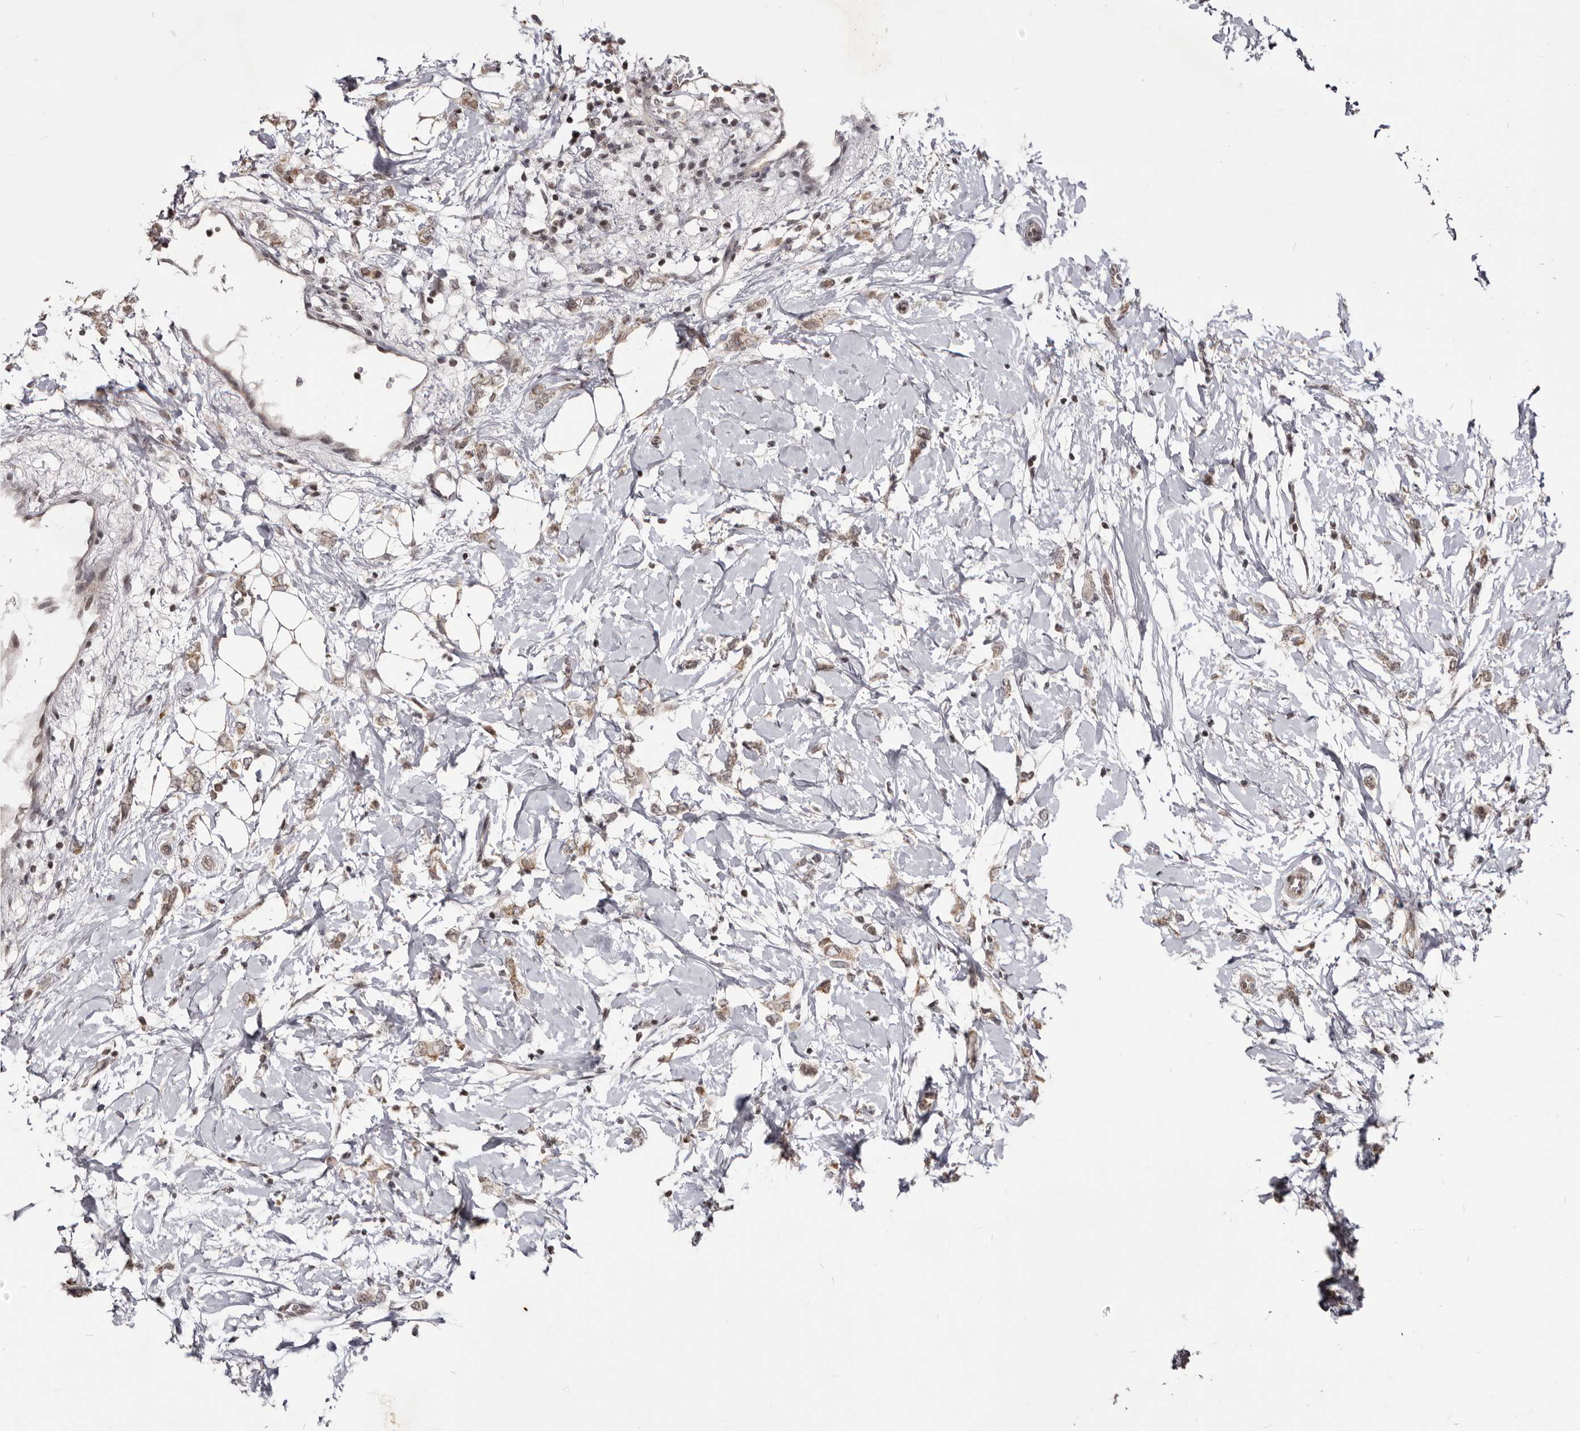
{"staining": {"intensity": "weak", "quantity": "25%-75%", "location": "cytoplasmic/membranous"}, "tissue": "breast cancer", "cell_type": "Tumor cells", "image_type": "cancer", "snomed": [{"axis": "morphology", "description": "Normal tissue, NOS"}, {"axis": "morphology", "description": "Lobular carcinoma"}, {"axis": "topography", "description": "Breast"}], "caption": "Immunohistochemistry micrograph of breast cancer (lobular carcinoma) stained for a protein (brown), which reveals low levels of weak cytoplasmic/membranous expression in about 25%-75% of tumor cells.", "gene": "THUMPD1", "patient": {"sex": "female", "age": 47}}